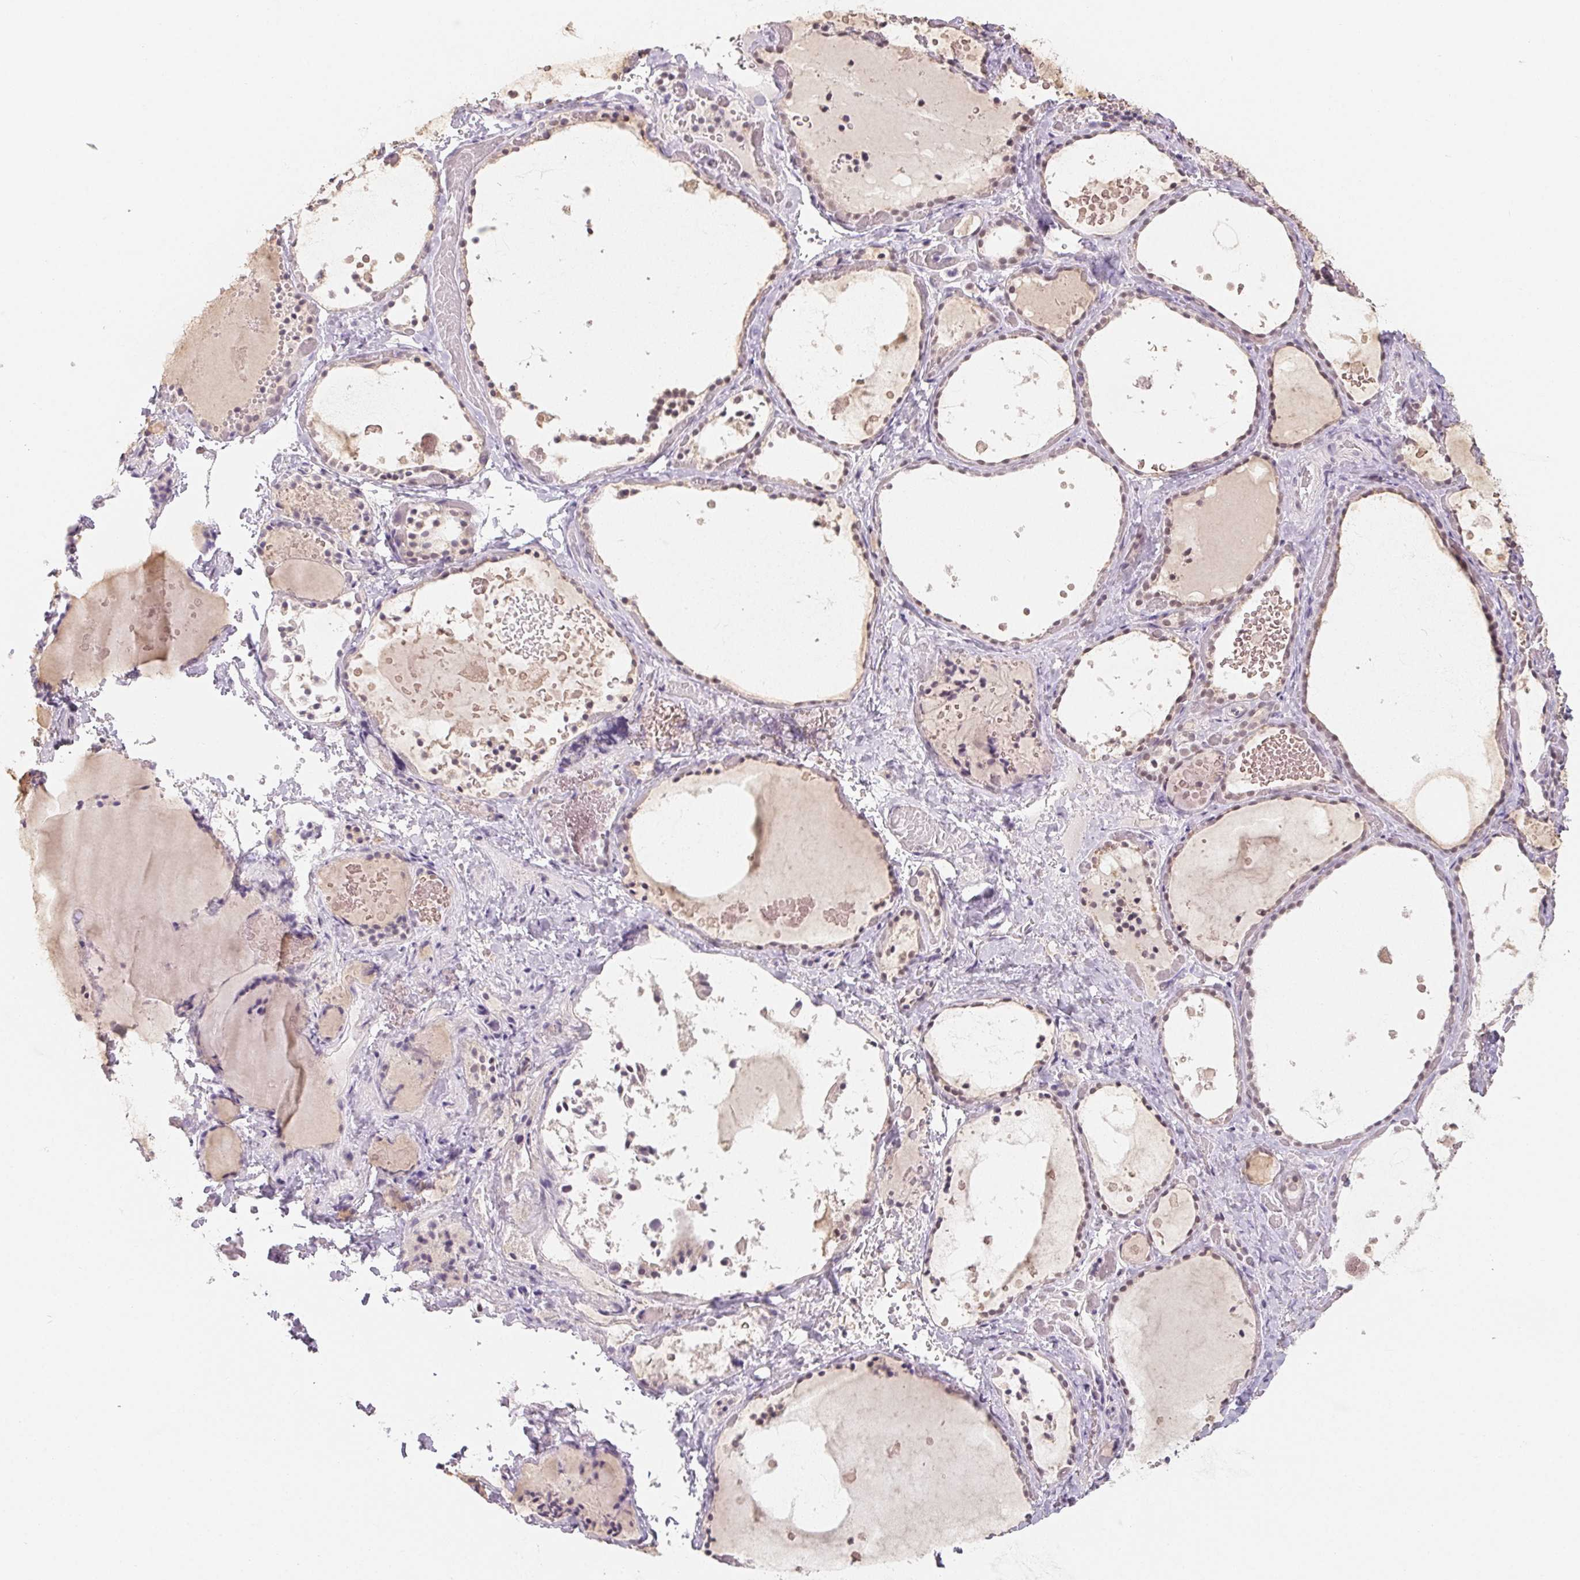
{"staining": {"intensity": "weak", "quantity": "25%-75%", "location": "nuclear"}, "tissue": "thyroid gland", "cell_type": "Glandular cells", "image_type": "normal", "snomed": [{"axis": "morphology", "description": "Normal tissue, NOS"}, {"axis": "topography", "description": "Thyroid gland"}], "caption": "Glandular cells reveal low levels of weak nuclear expression in approximately 25%-75% of cells in benign thyroid gland.", "gene": "NXF3", "patient": {"sex": "female", "age": 56}}